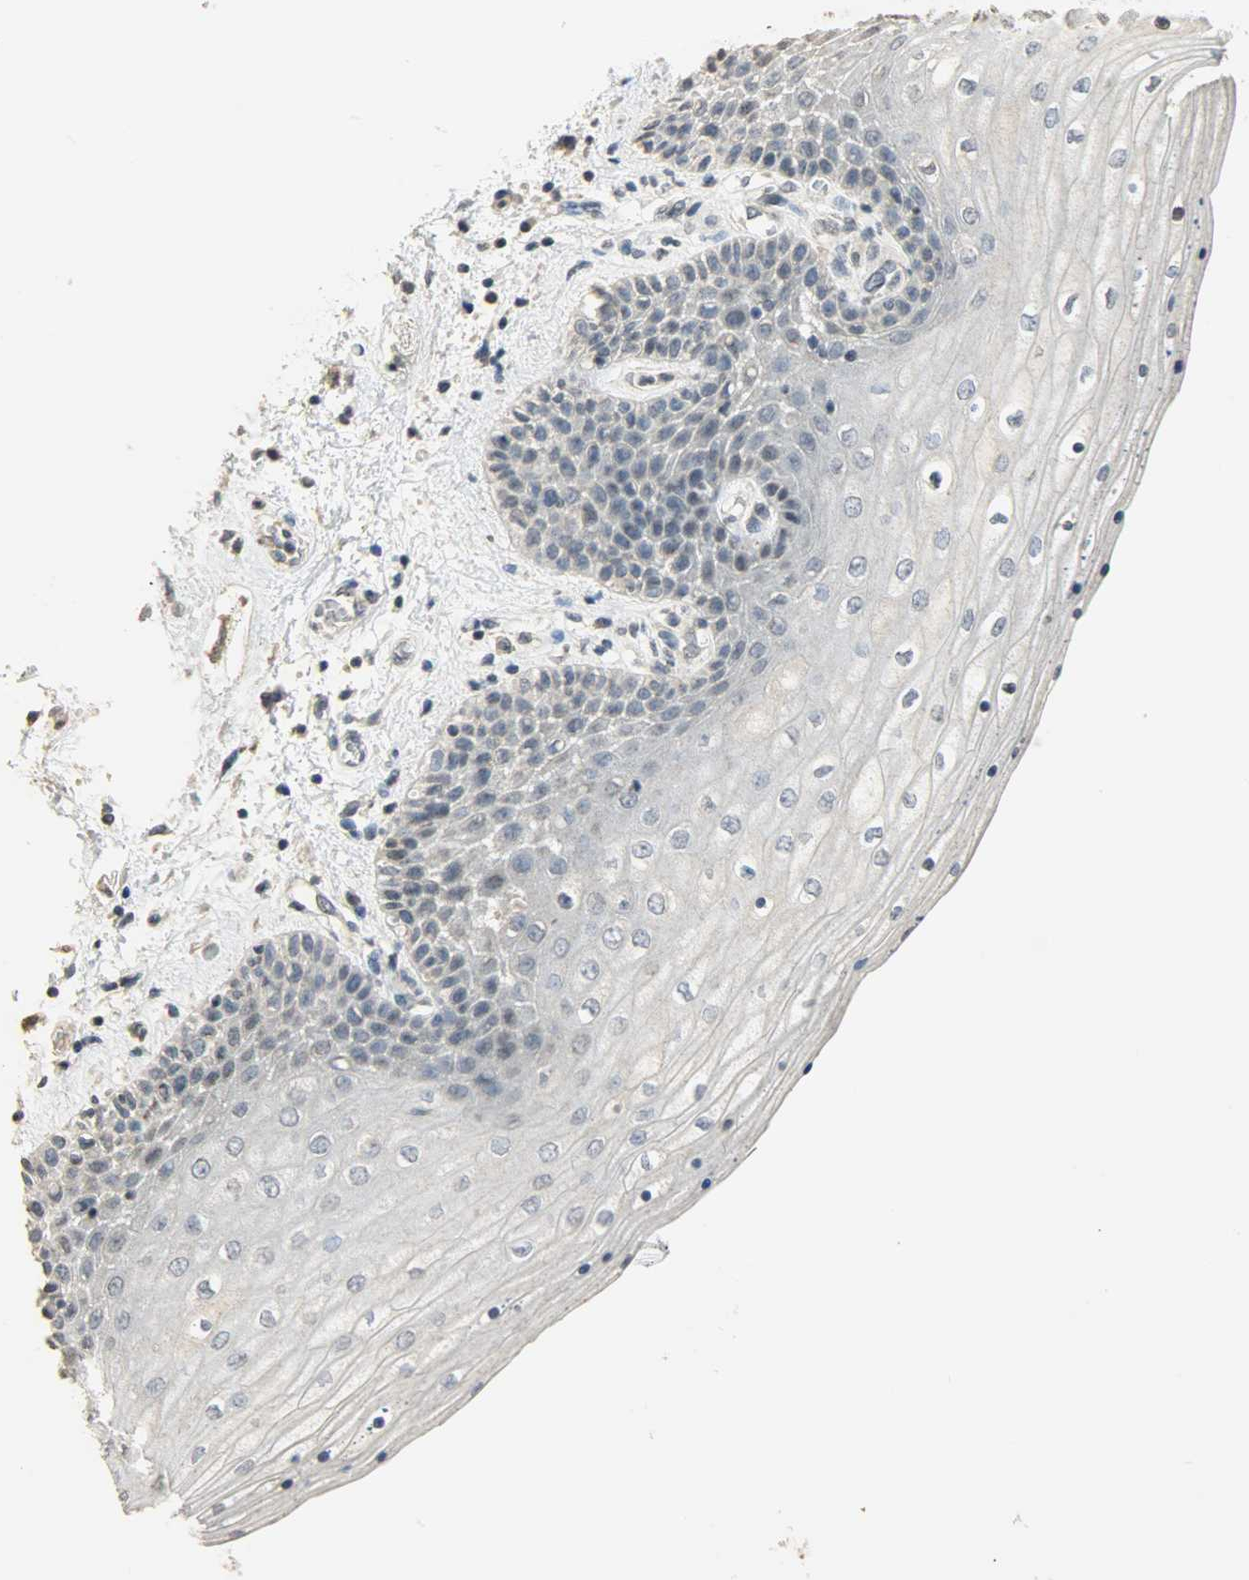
{"staining": {"intensity": "negative", "quantity": "none", "location": "none"}, "tissue": "skin", "cell_type": "Epidermal cells", "image_type": "normal", "snomed": [{"axis": "morphology", "description": "Normal tissue, NOS"}, {"axis": "topography", "description": "Anal"}], "caption": "Immunohistochemistry image of normal skin stained for a protein (brown), which displays no expression in epidermal cells.", "gene": "DNAJB6", "patient": {"sex": "female", "age": 46}}